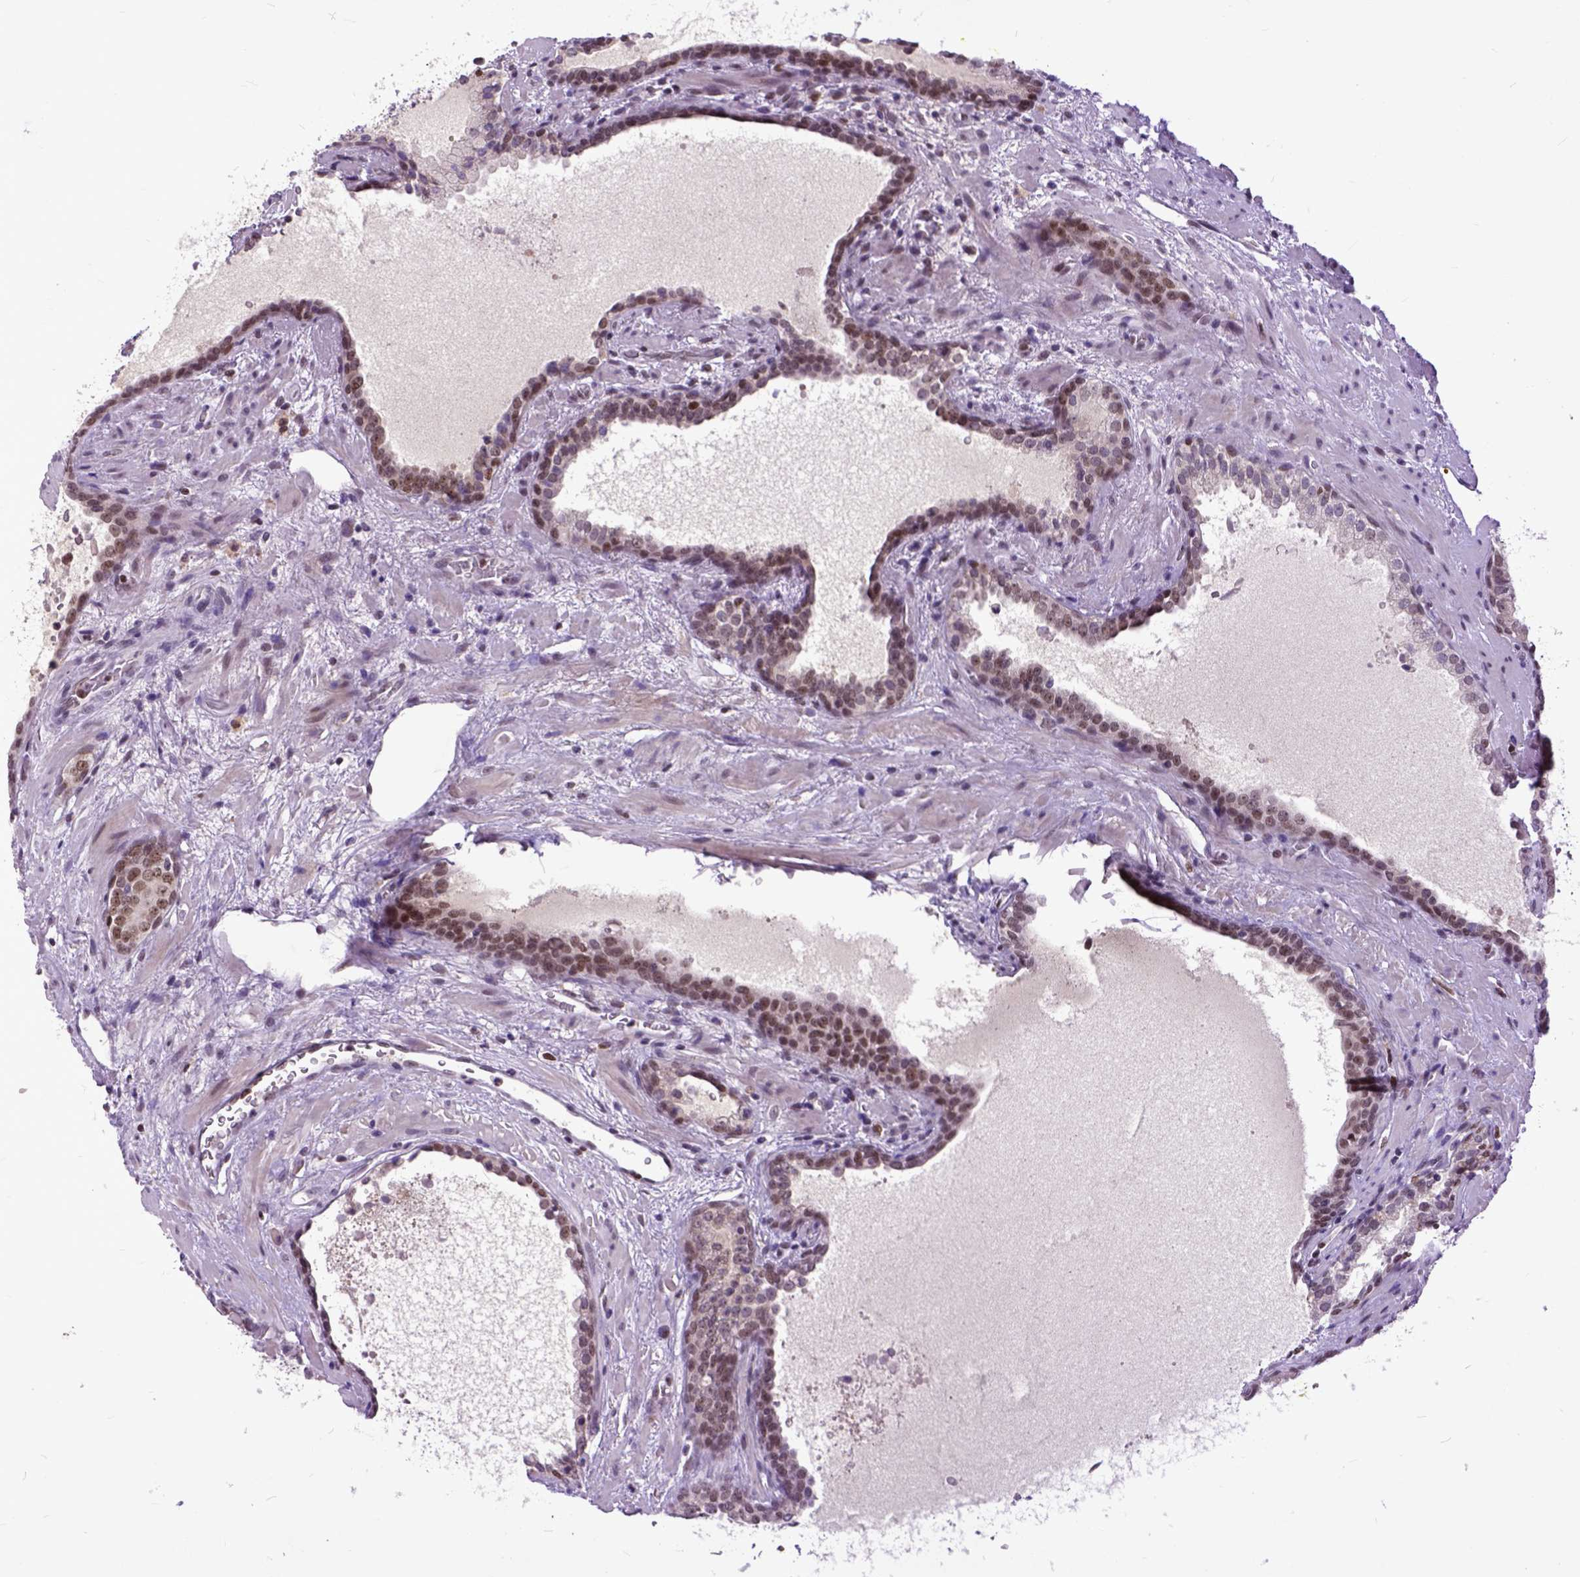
{"staining": {"intensity": "moderate", "quantity": "25%-75%", "location": "nuclear"}, "tissue": "prostate cancer", "cell_type": "Tumor cells", "image_type": "cancer", "snomed": [{"axis": "morphology", "description": "Adenocarcinoma, NOS"}, {"axis": "topography", "description": "Prostate"}], "caption": "Protein expression by immunohistochemistry exhibits moderate nuclear expression in approximately 25%-75% of tumor cells in prostate cancer.", "gene": "RCC2", "patient": {"sex": "male", "age": 66}}